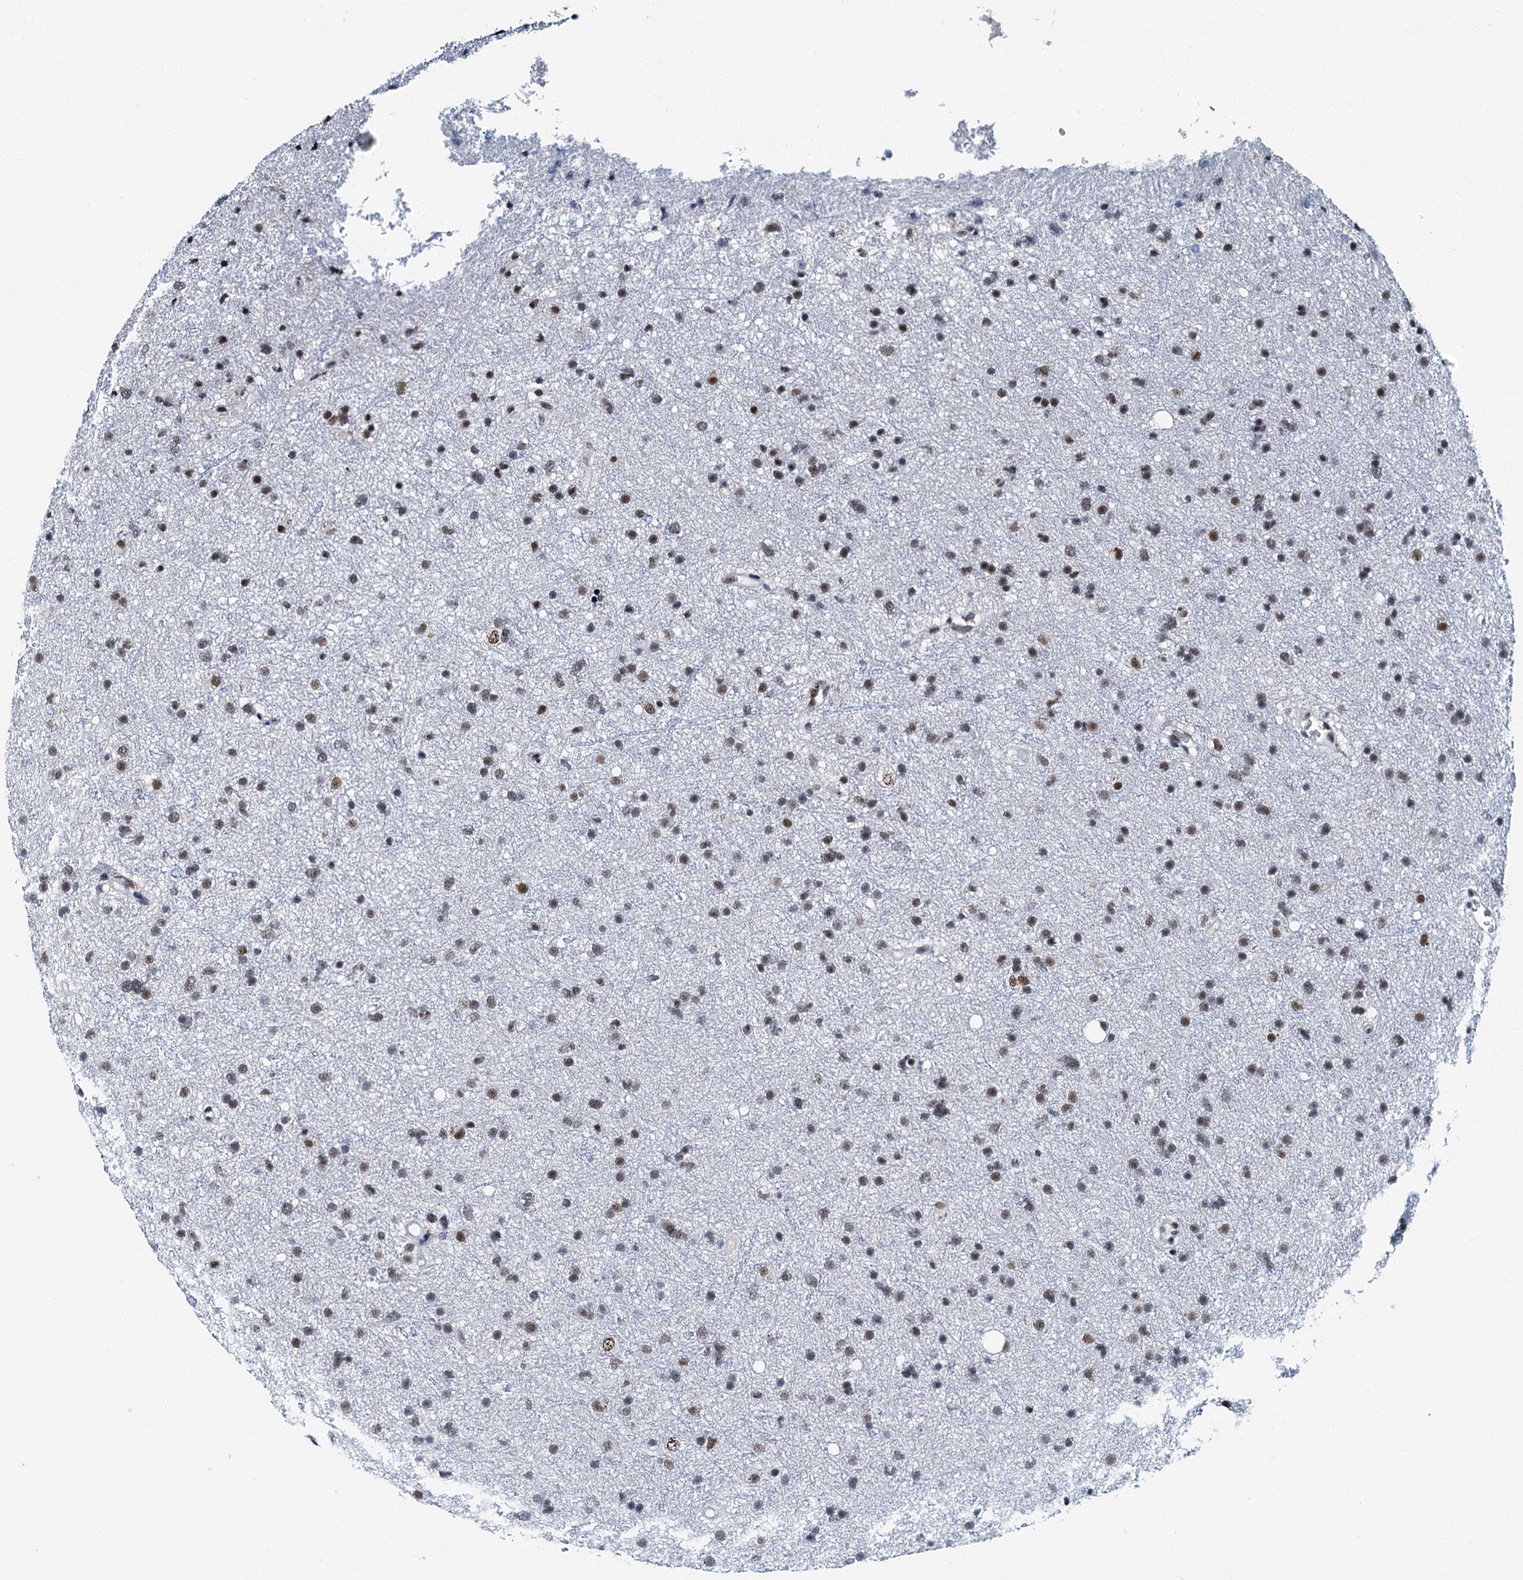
{"staining": {"intensity": "moderate", "quantity": ">75%", "location": "nuclear"}, "tissue": "glioma", "cell_type": "Tumor cells", "image_type": "cancer", "snomed": [{"axis": "morphology", "description": "Glioma, malignant, Low grade"}, {"axis": "topography", "description": "Cerebral cortex"}], "caption": "Brown immunohistochemical staining in glioma displays moderate nuclear staining in about >75% of tumor cells. The staining was performed using DAB to visualize the protein expression in brown, while the nuclei were stained in blue with hematoxylin (Magnification: 20x).", "gene": "SNRPD1", "patient": {"sex": "female", "age": 39}}